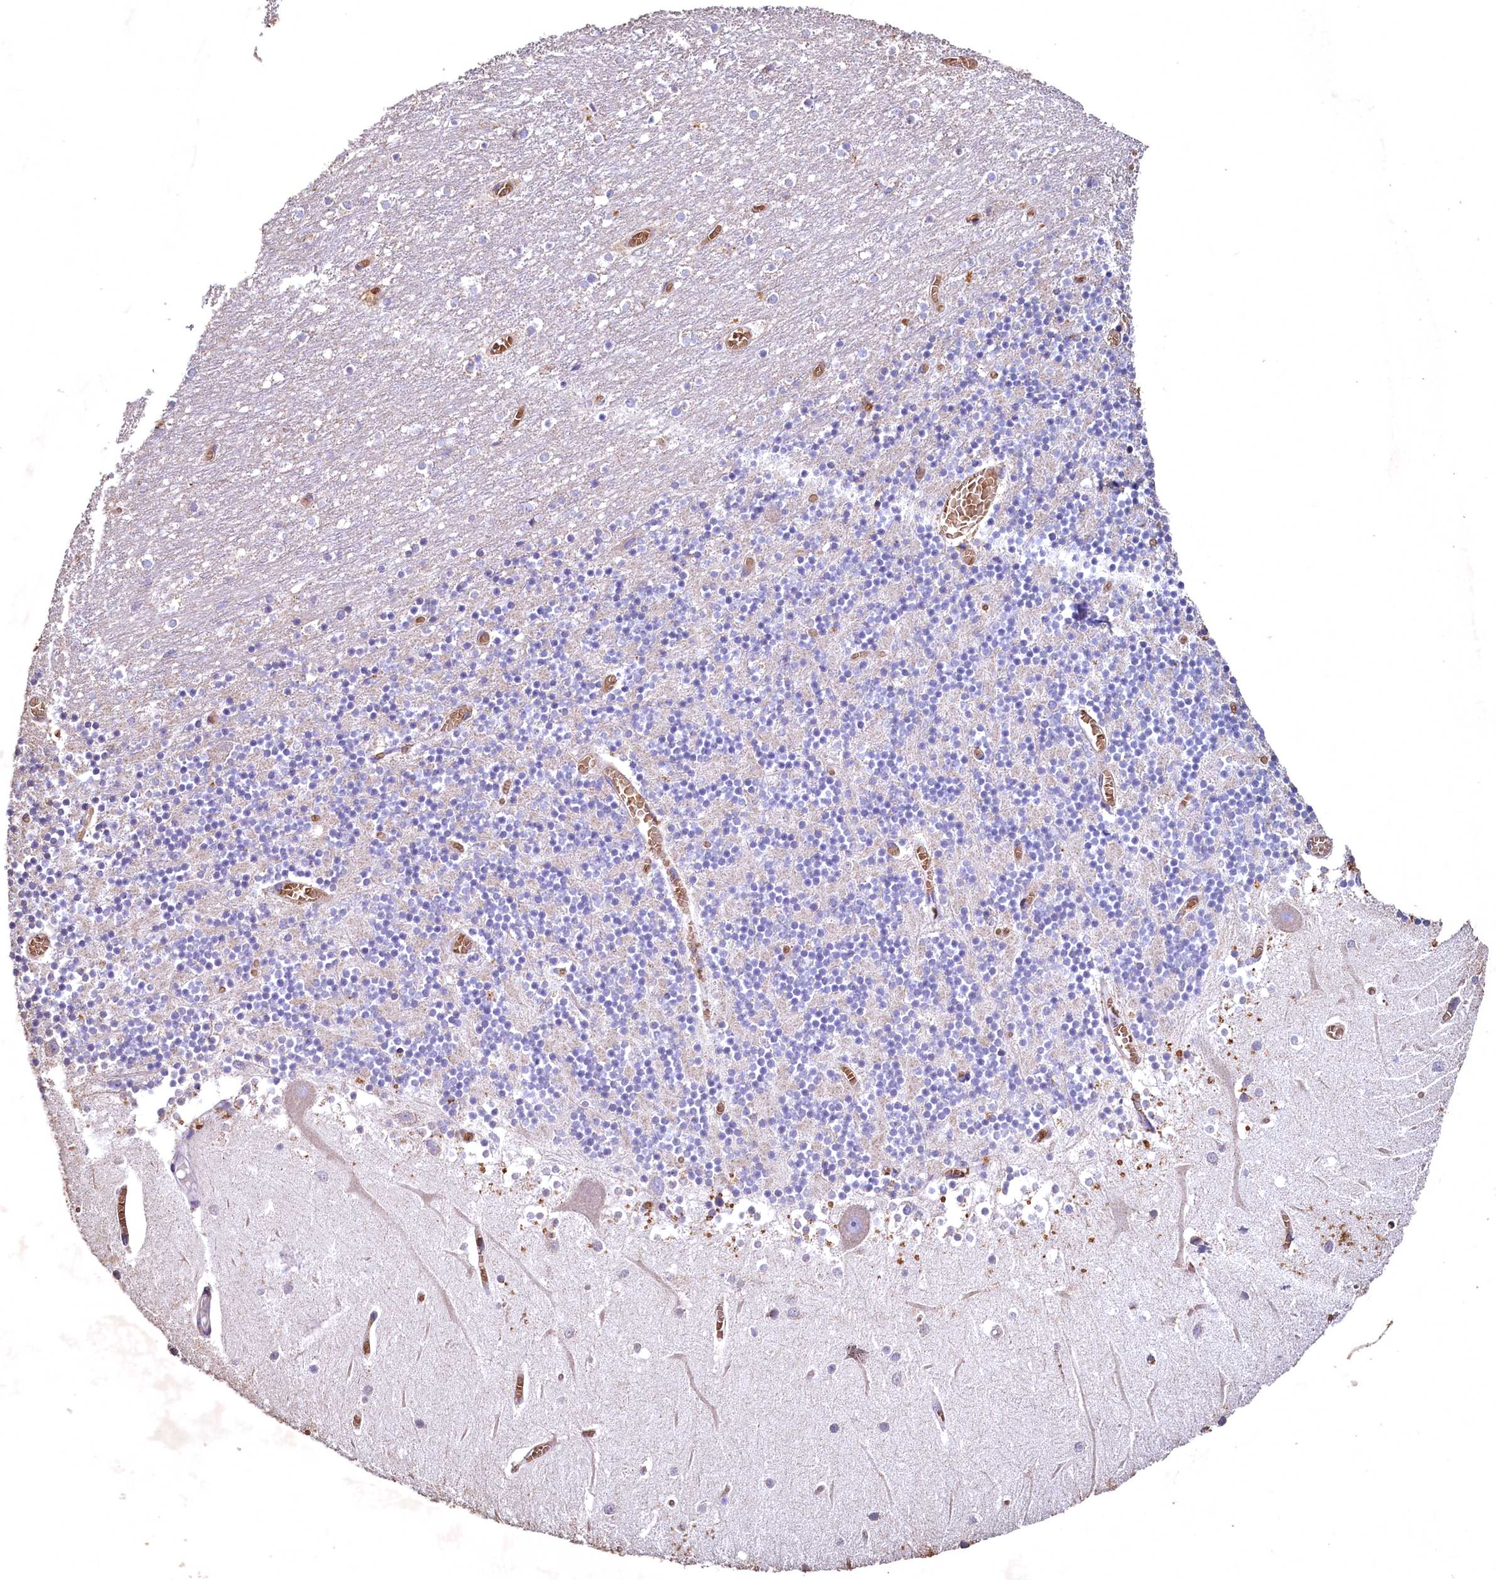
{"staining": {"intensity": "negative", "quantity": "none", "location": "none"}, "tissue": "cerebellum", "cell_type": "Cells in granular layer", "image_type": "normal", "snomed": [{"axis": "morphology", "description": "Normal tissue, NOS"}, {"axis": "topography", "description": "Cerebellum"}], "caption": "An IHC micrograph of benign cerebellum is shown. There is no staining in cells in granular layer of cerebellum.", "gene": "SPTA1", "patient": {"sex": "female", "age": 28}}